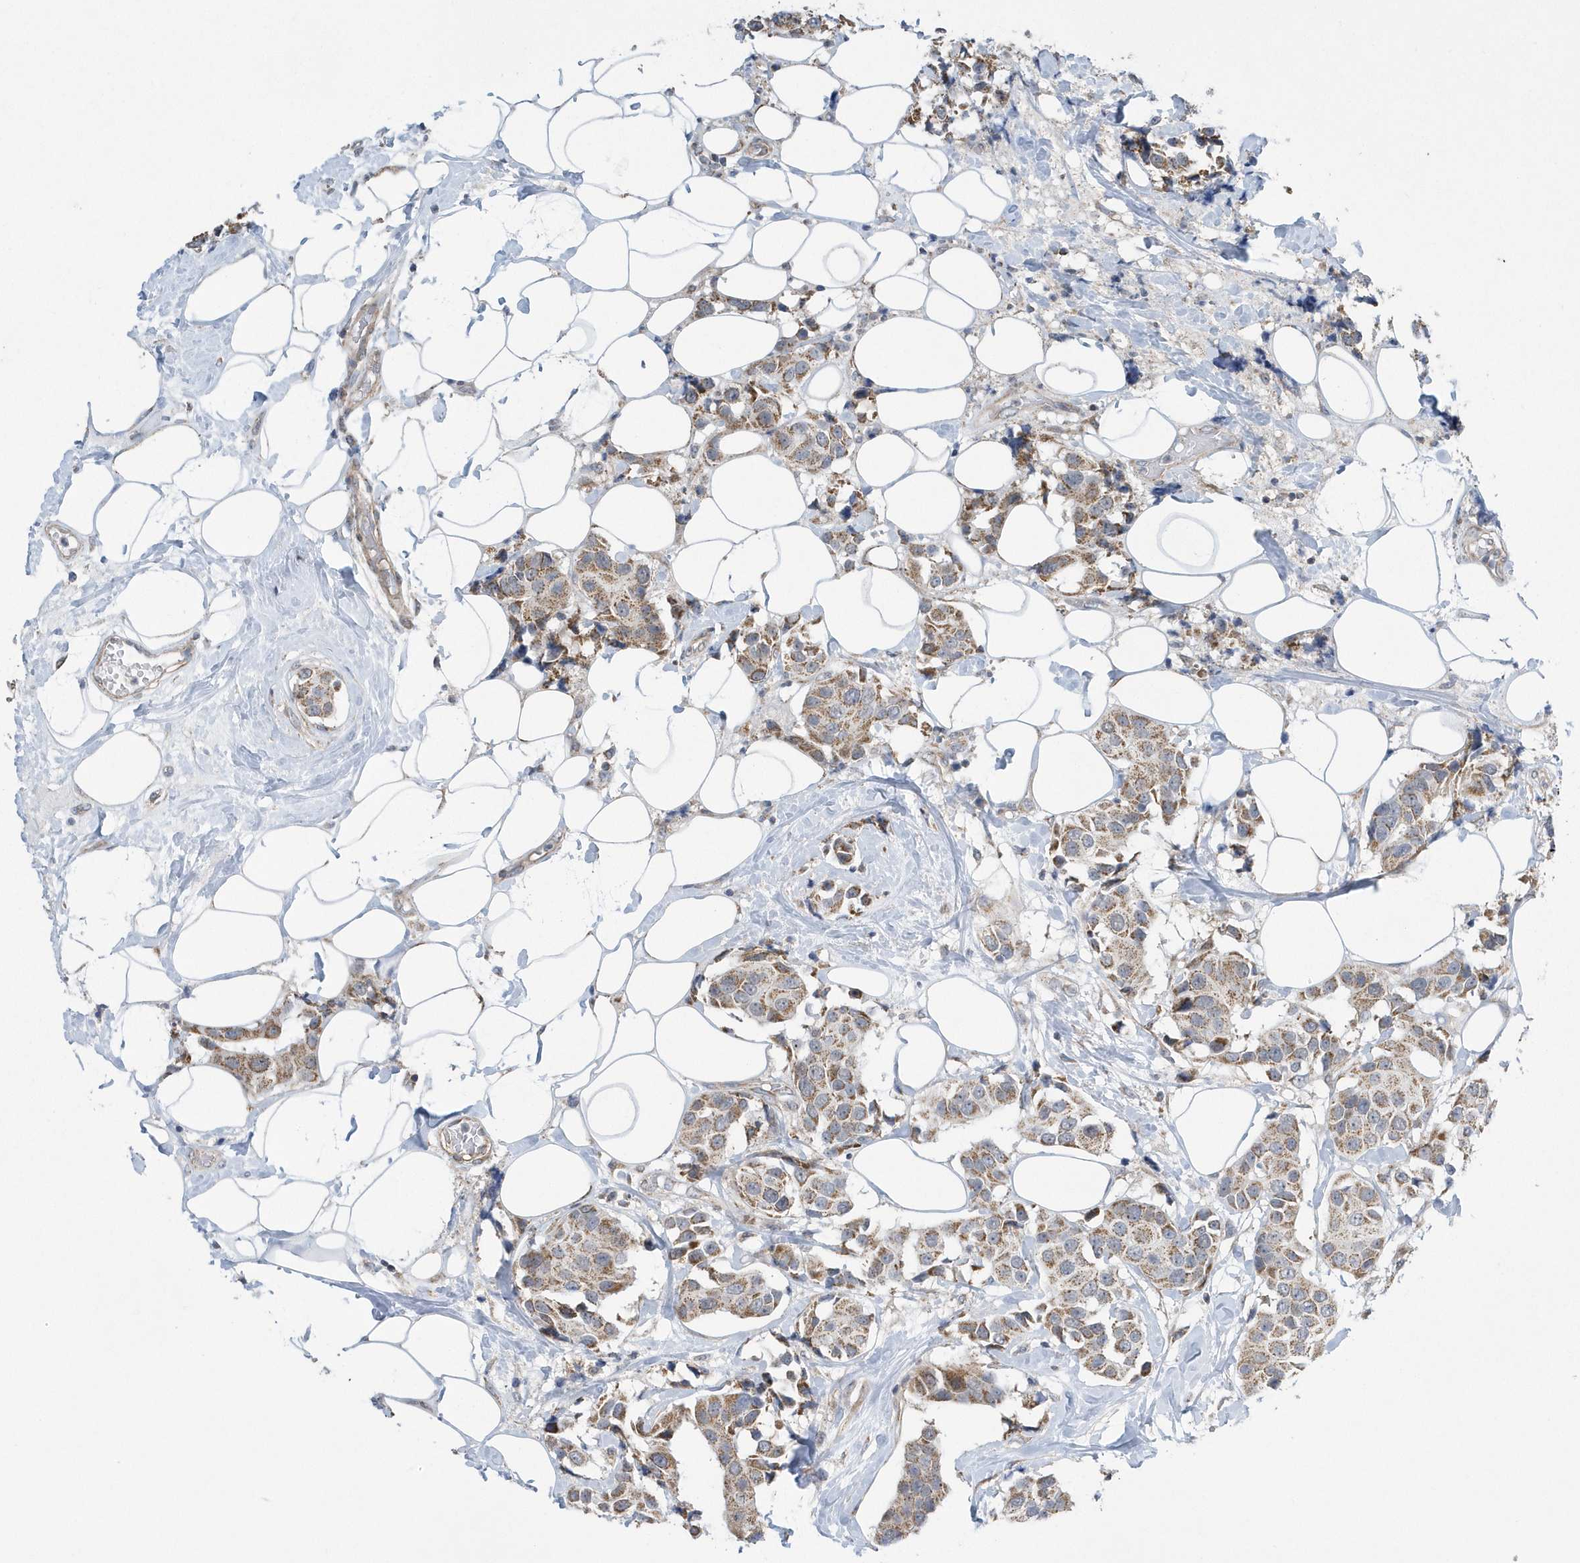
{"staining": {"intensity": "moderate", "quantity": ">75%", "location": "cytoplasmic/membranous"}, "tissue": "breast cancer", "cell_type": "Tumor cells", "image_type": "cancer", "snomed": [{"axis": "morphology", "description": "Normal tissue, NOS"}, {"axis": "morphology", "description": "Duct carcinoma"}, {"axis": "topography", "description": "Breast"}], "caption": "A photomicrograph showing moderate cytoplasmic/membranous positivity in approximately >75% of tumor cells in breast cancer, as visualized by brown immunohistochemical staining.", "gene": "SLX9", "patient": {"sex": "female", "age": 39}}